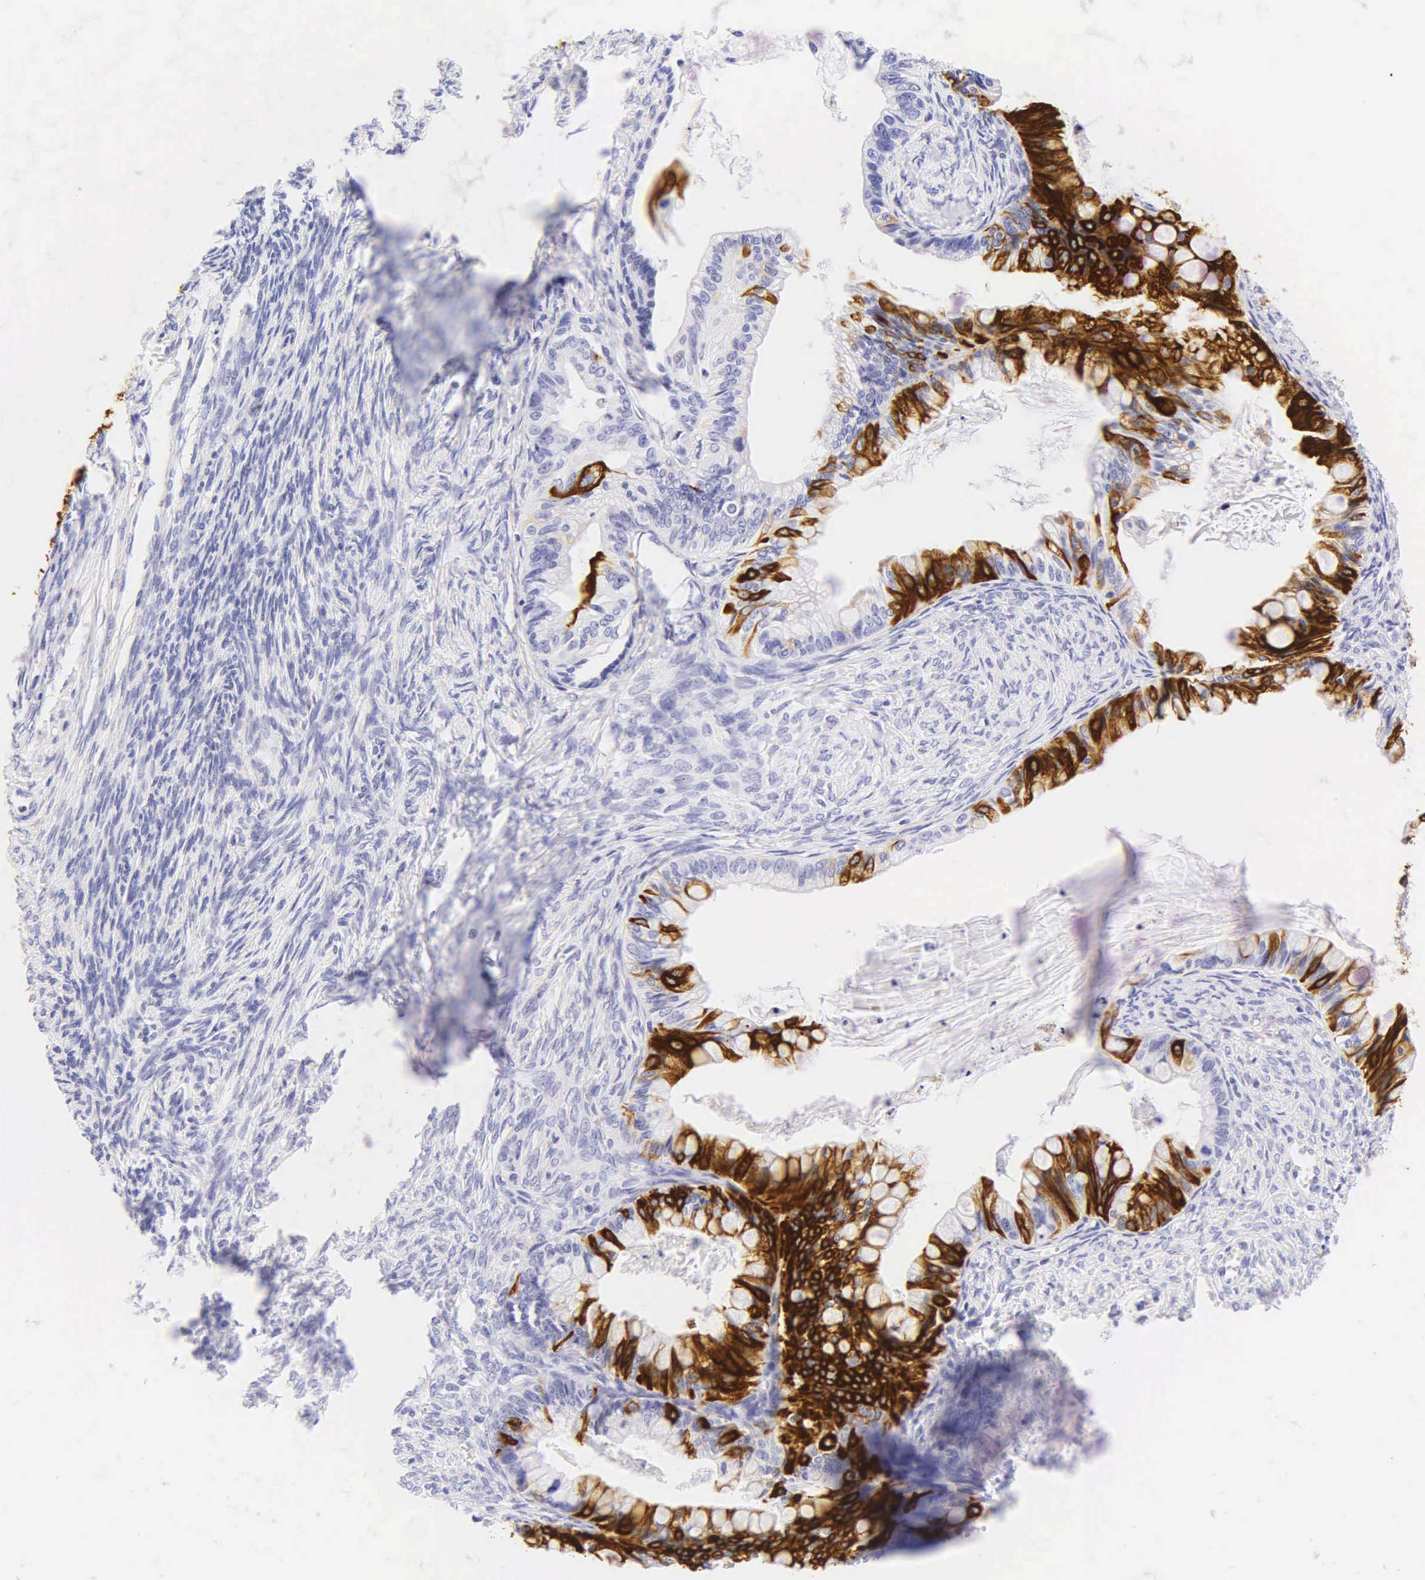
{"staining": {"intensity": "strong", "quantity": "25%-75%", "location": "cytoplasmic/membranous"}, "tissue": "ovarian cancer", "cell_type": "Tumor cells", "image_type": "cancer", "snomed": [{"axis": "morphology", "description": "Cystadenocarcinoma, mucinous, NOS"}, {"axis": "topography", "description": "Ovary"}], "caption": "Strong cytoplasmic/membranous expression is identified in about 25%-75% of tumor cells in ovarian mucinous cystadenocarcinoma. The staining was performed using DAB (3,3'-diaminobenzidine), with brown indicating positive protein expression. Nuclei are stained blue with hematoxylin.", "gene": "KRT20", "patient": {"sex": "female", "age": 57}}